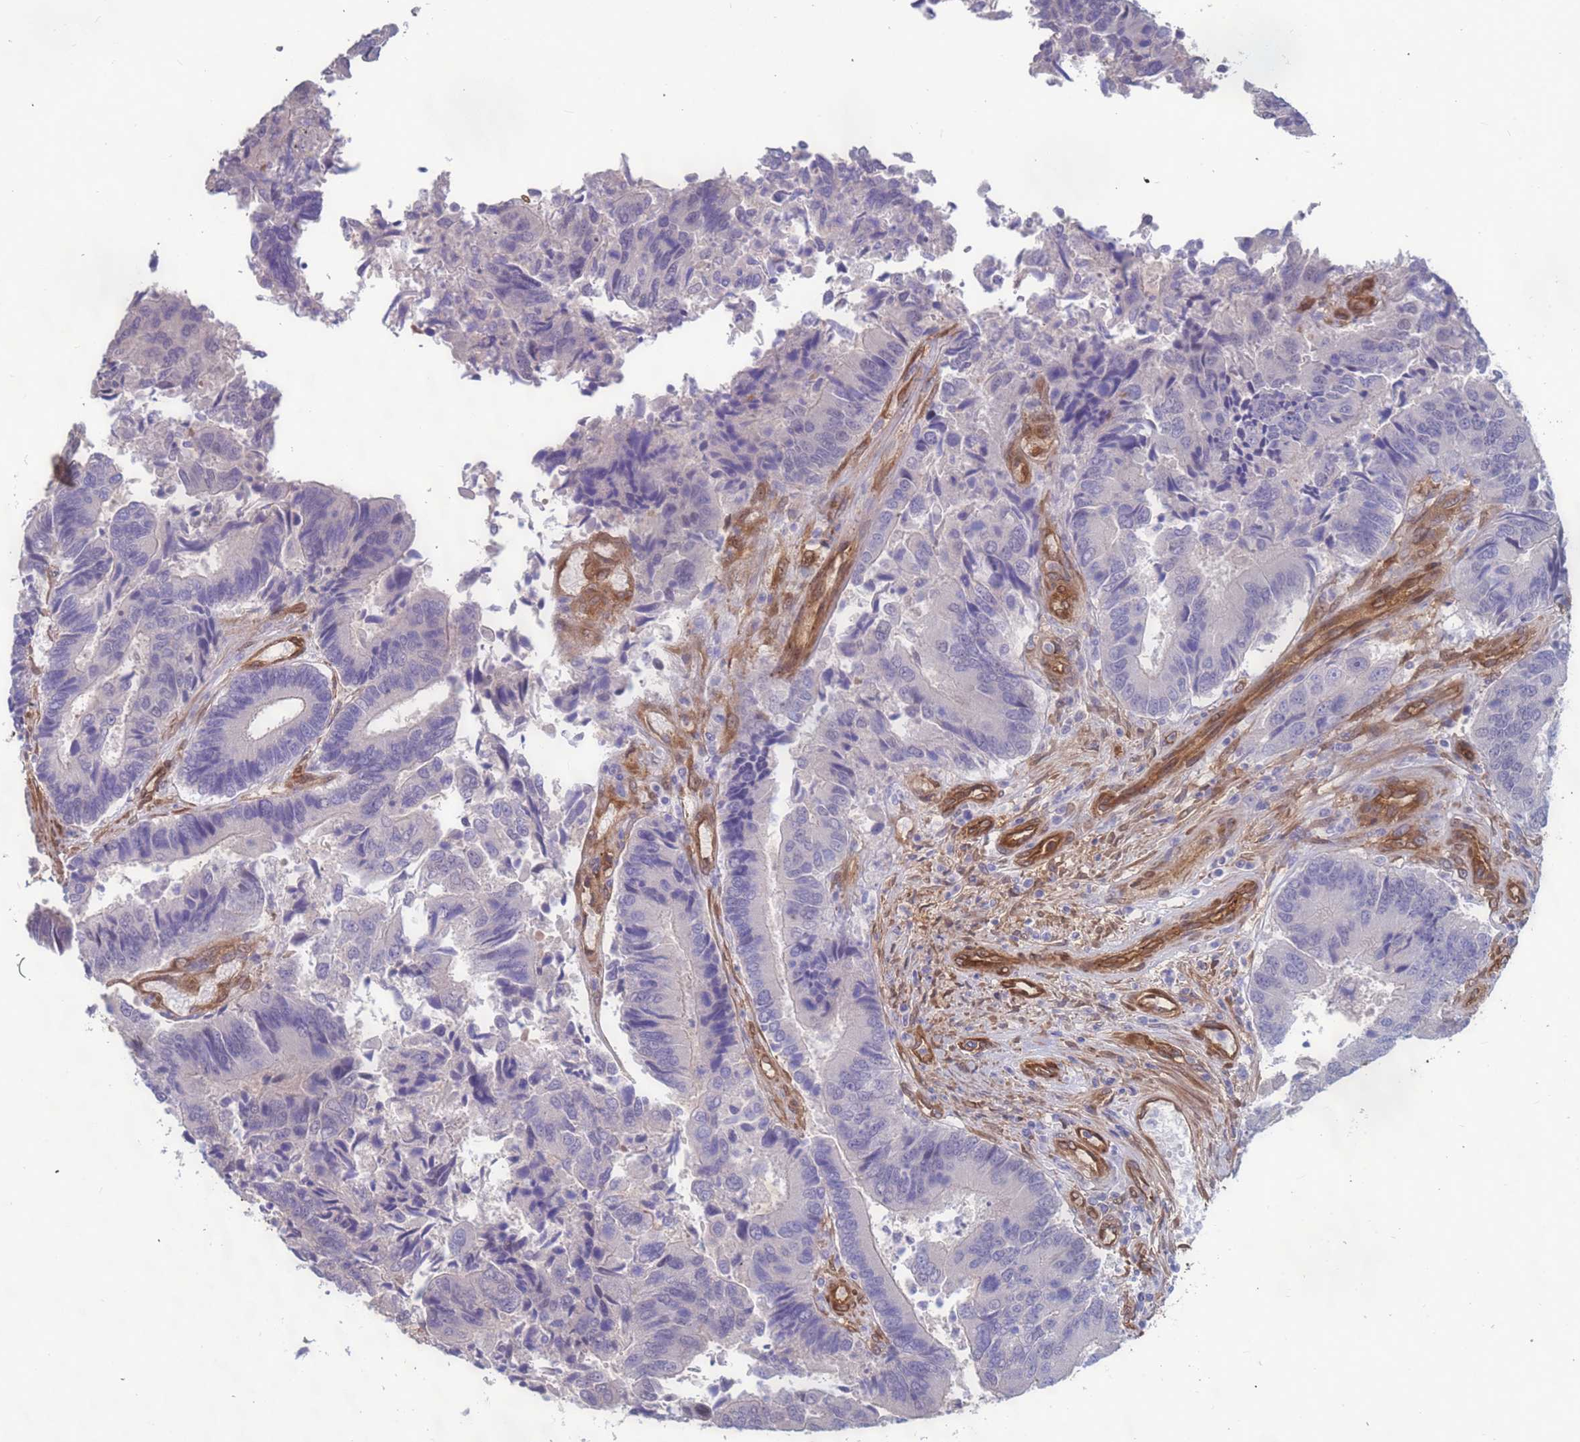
{"staining": {"intensity": "negative", "quantity": "none", "location": "none"}, "tissue": "colorectal cancer", "cell_type": "Tumor cells", "image_type": "cancer", "snomed": [{"axis": "morphology", "description": "Adenocarcinoma, NOS"}, {"axis": "topography", "description": "Colon"}], "caption": "Colorectal adenocarcinoma was stained to show a protein in brown. There is no significant positivity in tumor cells.", "gene": "EHD2", "patient": {"sex": "female", "age": 67}}